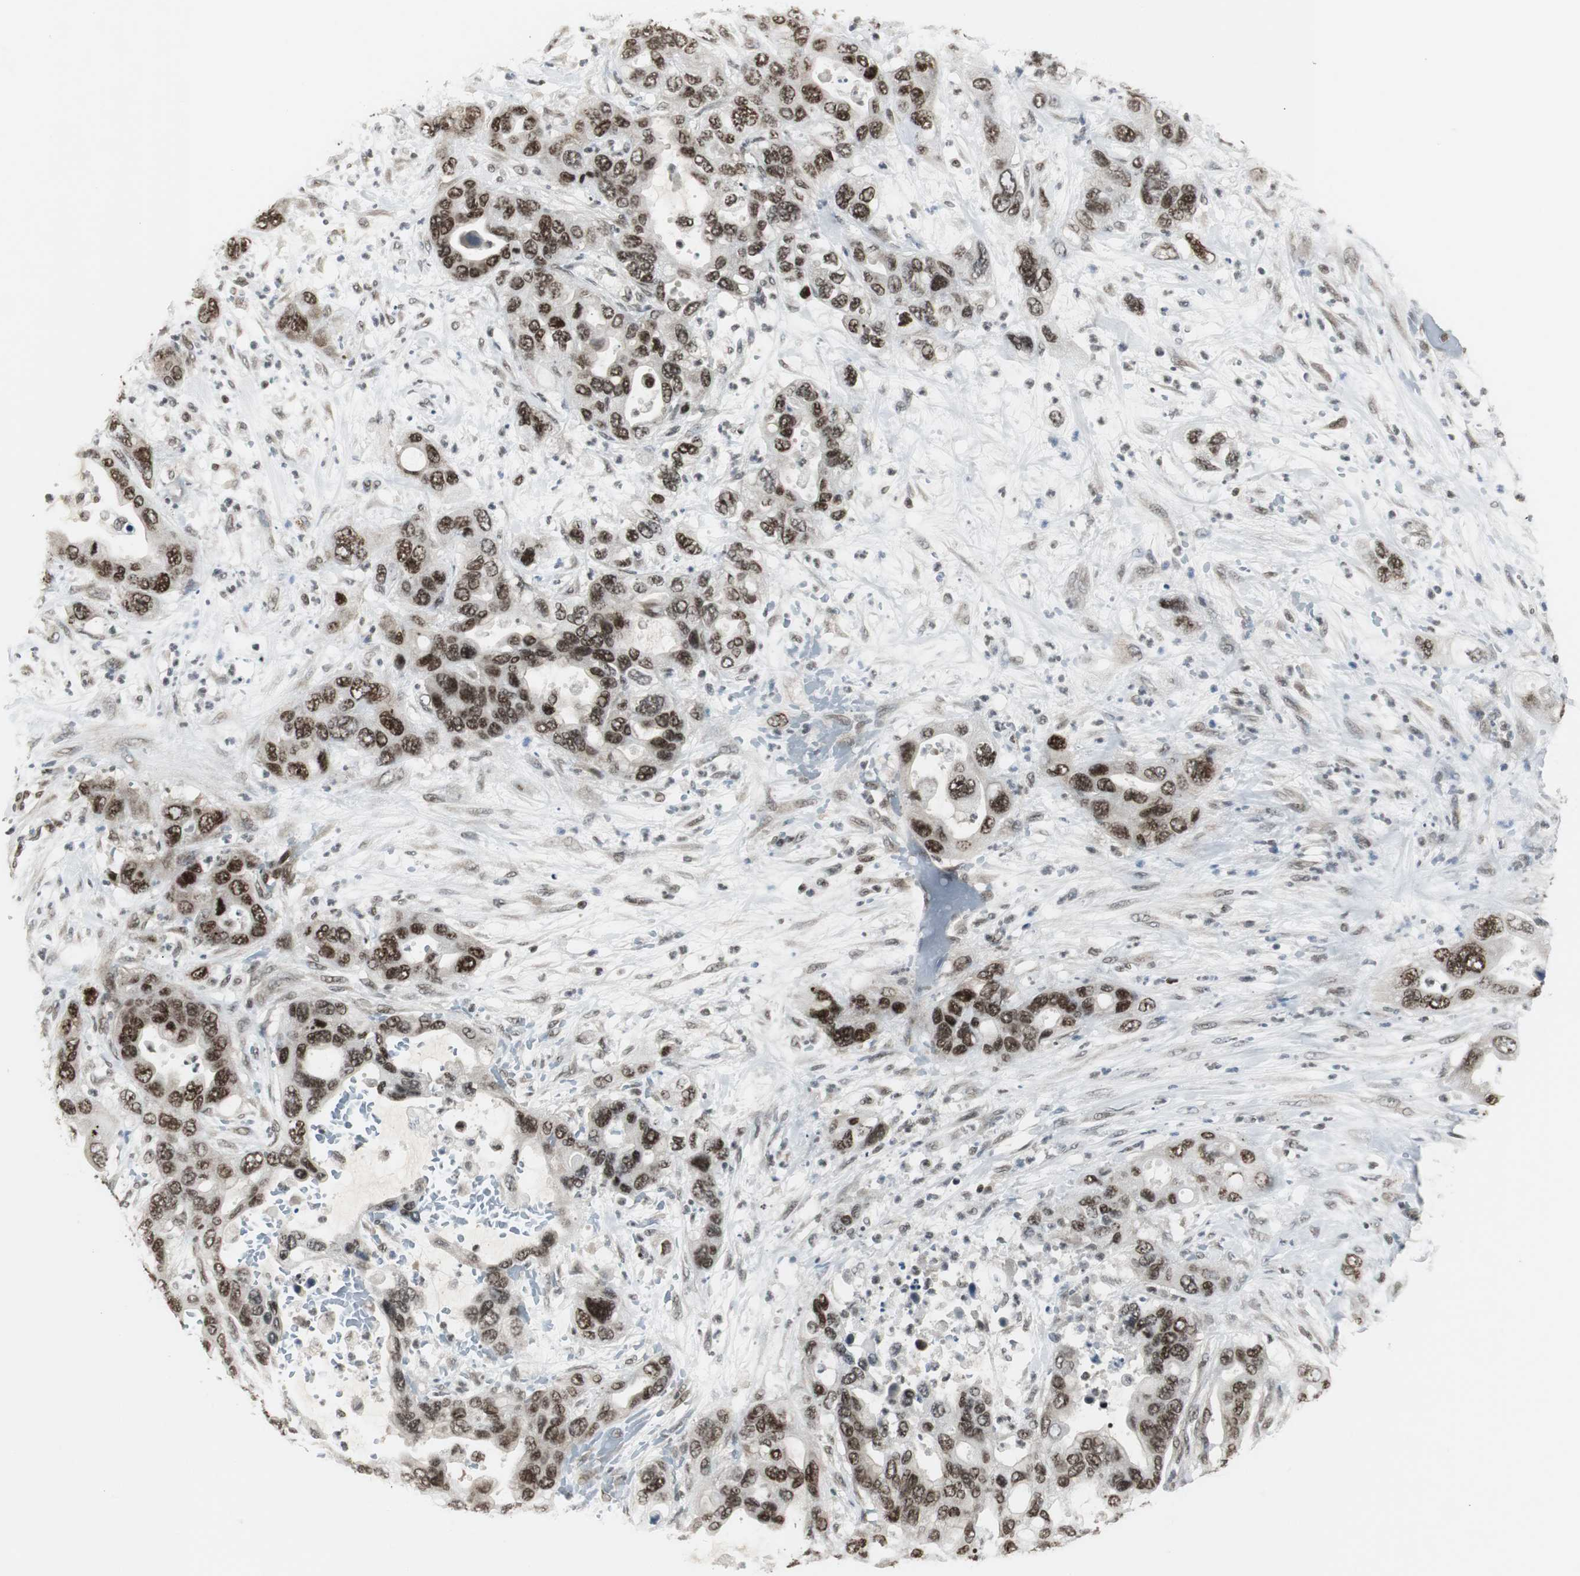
{"staining": {"intensity": "moderate", "quantity": ">75%", "location": "nuclear"}, "tissue": "pancreatic cancer", "cell_type": "Tumor cells", "image_type": "cancer", "snomed": [{"axis": "morphology", "description": "Adenocarcinoma, NOS"}, {"axis": "topography", "description": "Pancreas"}], "caption": "DAB (3,3'-diaminobenzidine) immunohistochemical staining of human adenocarcinoma (pancreatic) reveals moderate nuclear protein staining in approximately >75% of tumor cells.", "gene": "MPG", "patient": {"sex": "female", "age": 71}}